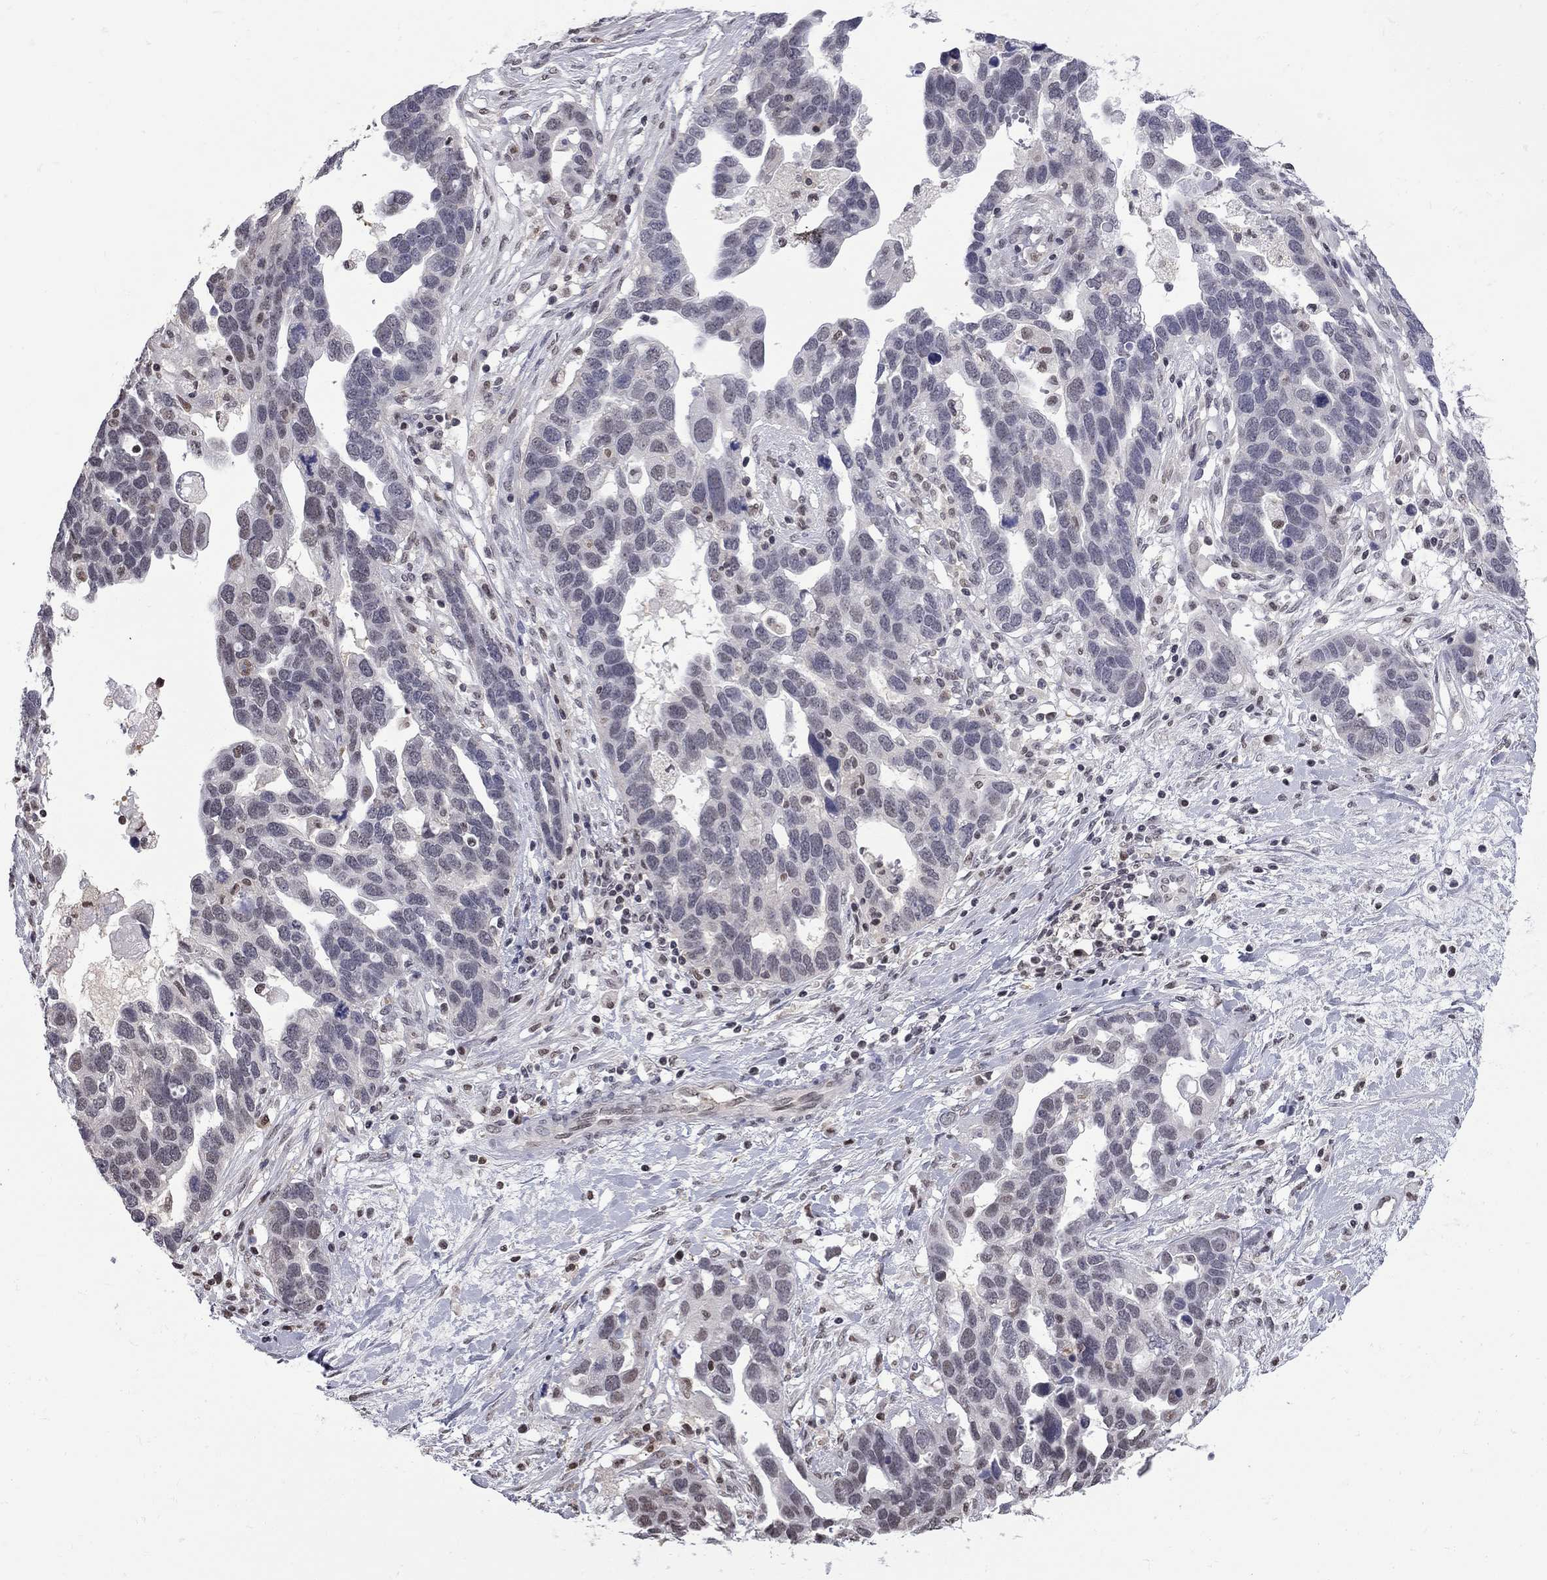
{"staining": {"intensity": "negative", "quantity": "none", "location": "none"}, "tissue": "ovarian cancer", "cell_type": "Tumor cells", "image_type": "cancer", "snomed": [{"axis": "morphology", "description": "Cystadenocarcinoma, serous, NOS"}, {"axis": "topography", "description": "Ovary"}], "caption": "DAB immunohistochemical staining of ovarian cancer (serous cystadenocarcinoma) shows no significant staining in tumor cells.", "gene": "RFWD3", "patient": {"sex": "female", "age": 54}}